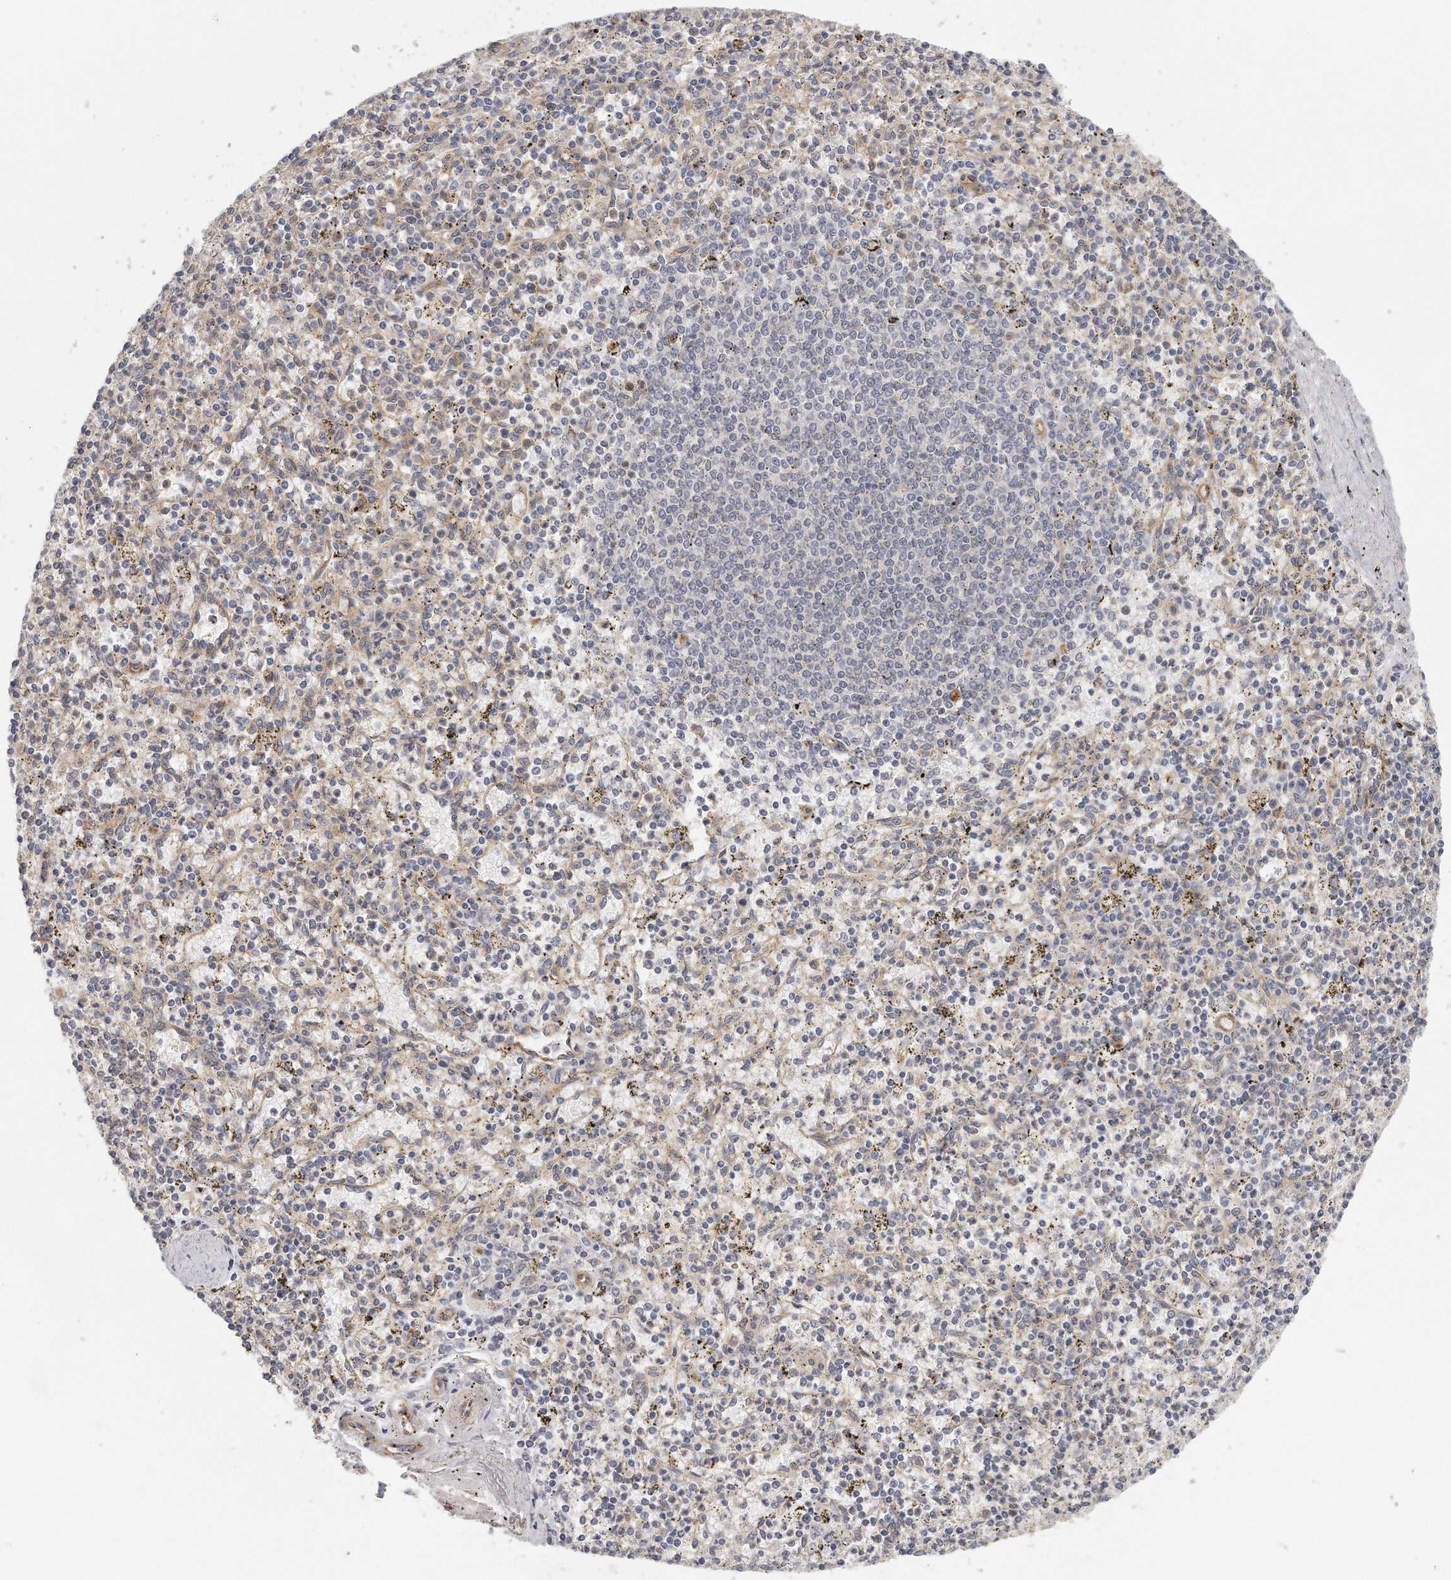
{"staining": {"intensity": "negative", "quantity": "none", "location": "none"}, "tissue": "spleen", "cell_type": "Cells in red pulp", "image_type": "normal", "snomed": [{"axis": "morphology", "description": "Normal tissue, NOS"}, {"axis": "topography", "description": "Spleen"}], "caption": "A histopathology image of spleen stained for a protein reveals no brown staining in cells in red pulp. (DAB (3,3'-diaminobenzidine) immunohistochemistry (IHC) visualized using brightfield microscopy, high magnification).", "gene": "MTERF4", "patient": {"sex": "male", "age": 72}}